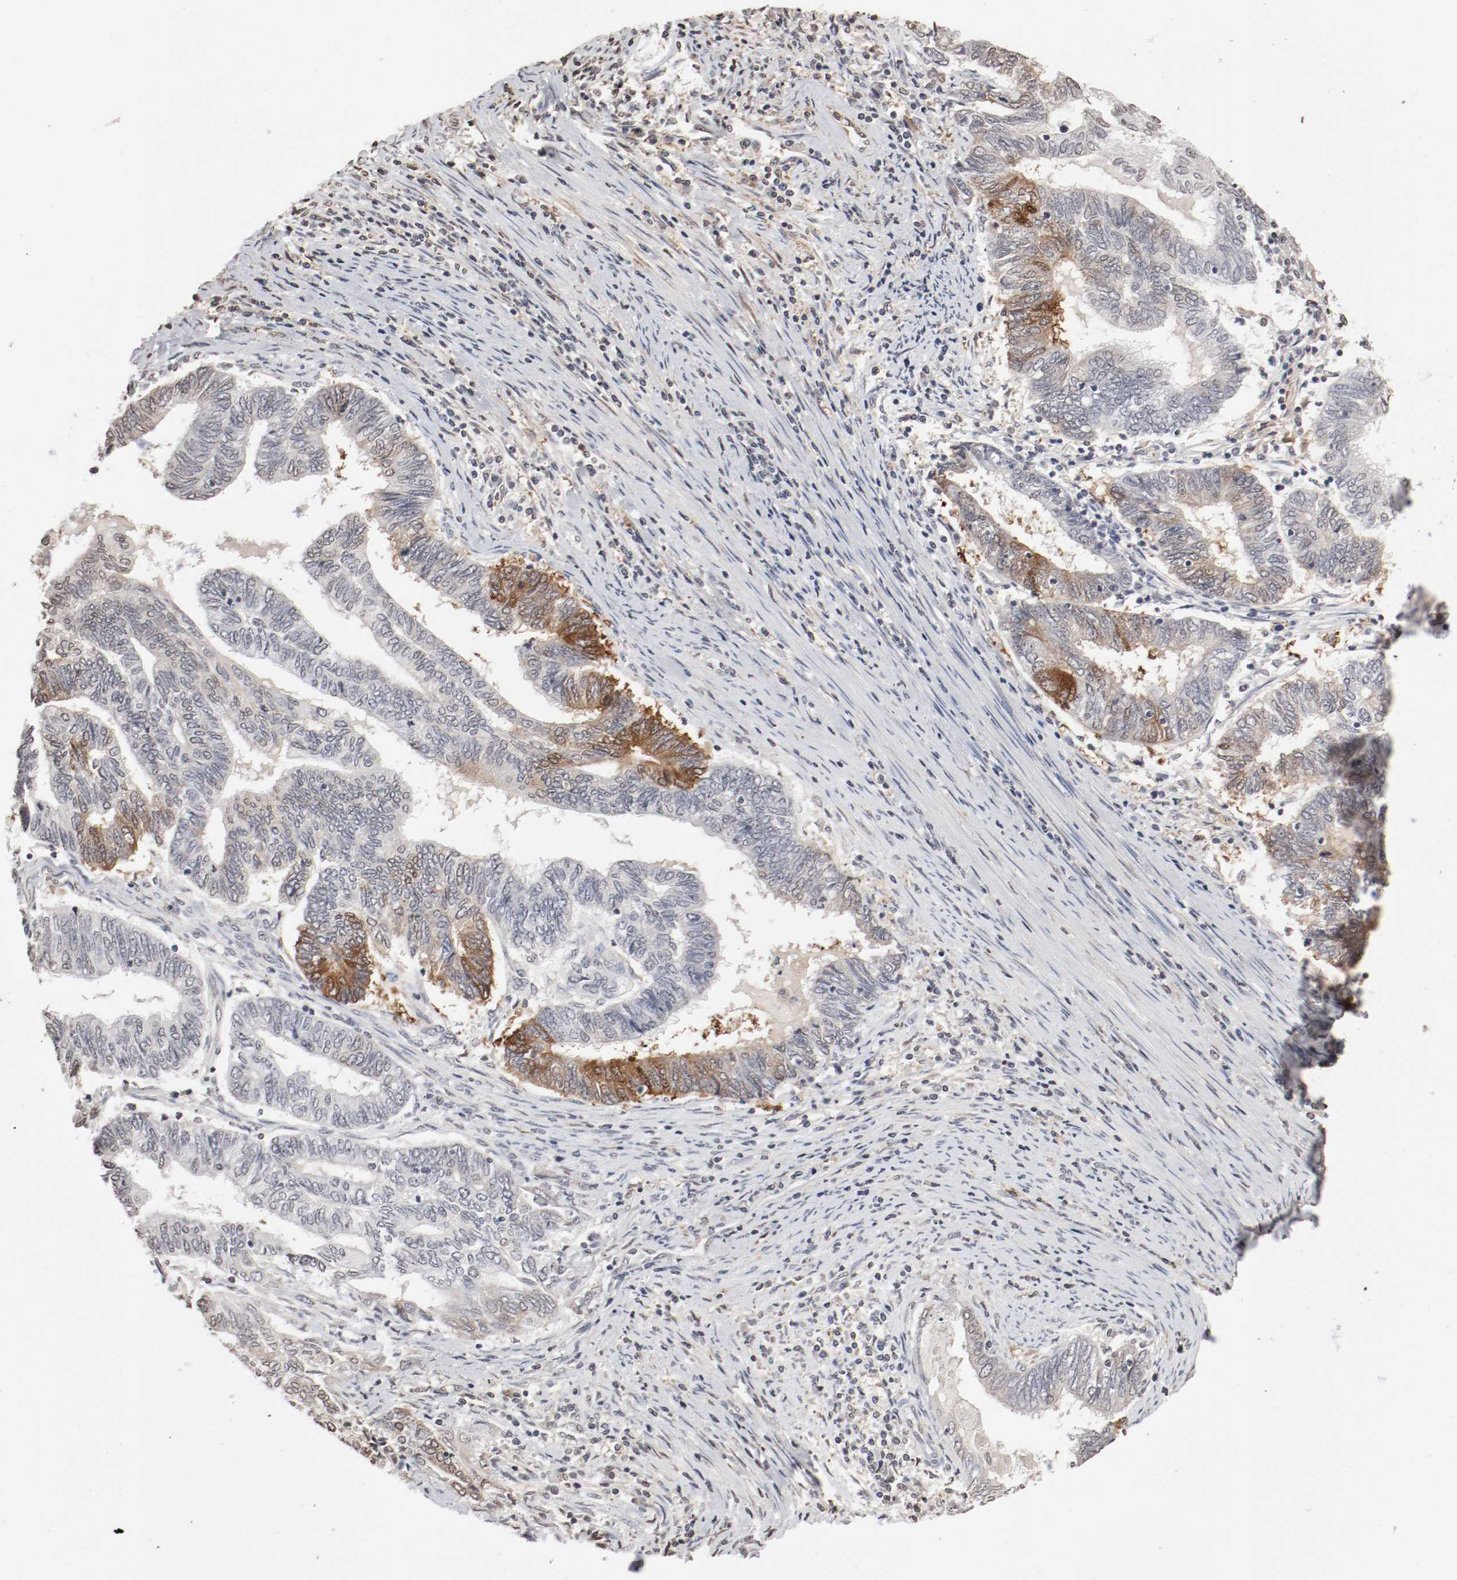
{"staining": {"intensity": "moderate", "quantity": "<25%", "location": "cytoplasmic/membranous,nuclear"}, "tissue": "endometrial cancer", "cell_type": "Tumor cells", "image_type": "cancer", "snomed": [{"axis": "morphology", "description": "Adenocarcinoma, NOS"}, {"axis": "topography", "description": "Uterus"}, {"axis": "topography", "description": "Endometrium"}], "caption": "This is a histology image of IHC staining of endometrial adenocarcinoma, which shows moderate positivity in the cytoplasmic/membranous and nuclear of tumor cells.", "gene": "WASL", "patient": {"sex": "female", "age": 70}}